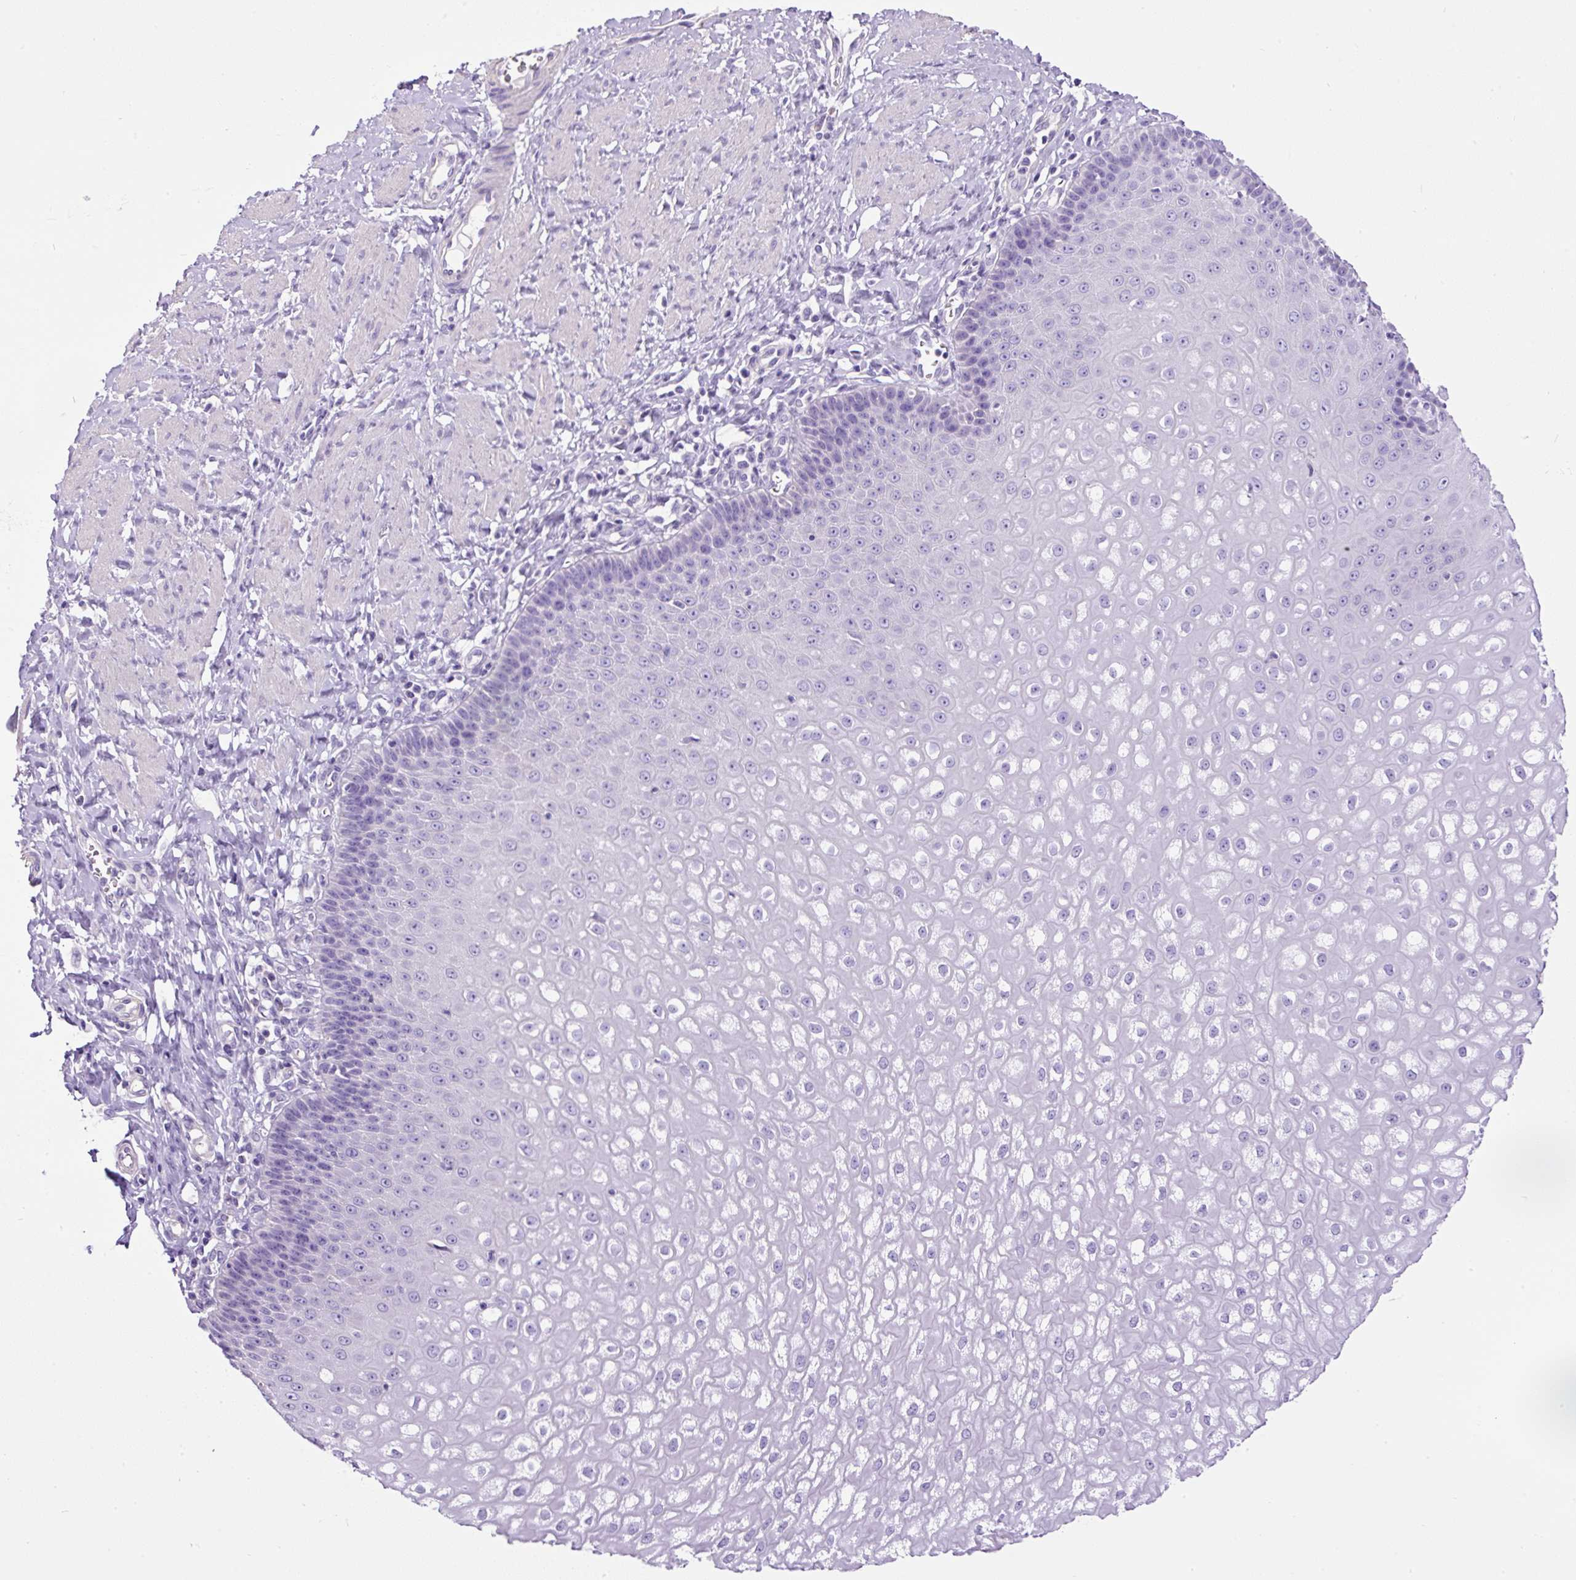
{"staining": {"intensity": "negative", "quantity": "none", "location": "none"}, "tissue": "esophagus", "cell_type": "Squamous epithelial cells", "image_type": "normal", "snomed": [{"axis": "morphology", "description": "Normal tissue, NOS"}, {"axis": "topography", "description": "Esophagus"}], "caption": "Immunohistochemistry (IHC) of benign esophagus displays no staining in squamous epithelial cells.", "gene": "PDIA2", "patient": {"sex": "male", "age": 67}}